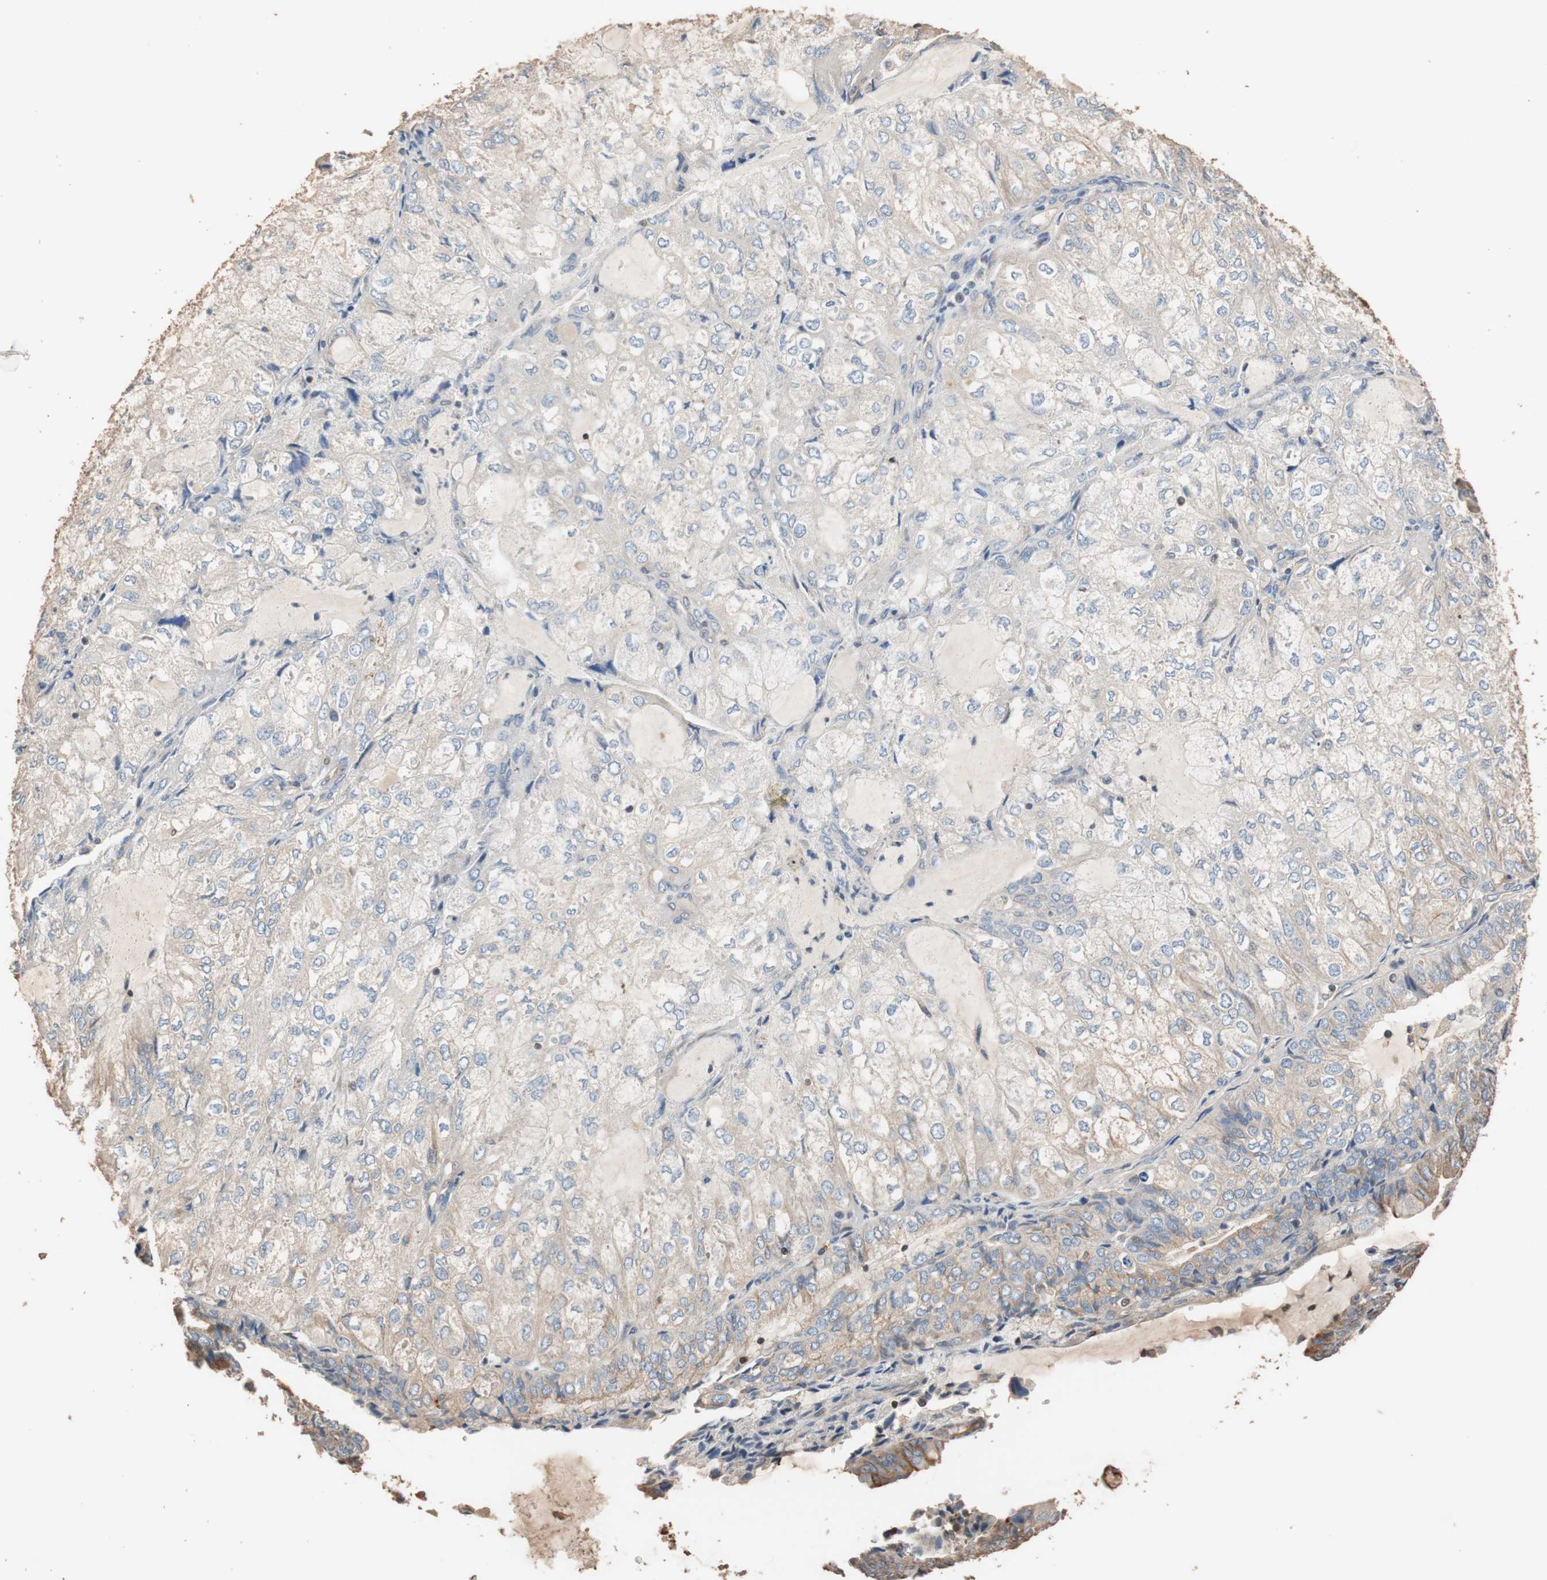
{"staining": {"intensity": "weak", "quantity": "<25%", "location": "cytoplasmic/membranous"}, "tissue": "endometrial cancer", "cell_type": "Tumor cells", "image_type": "cancer", "snomed": [{"axis": "morphology", "description": "Adenocarcinoma, NOS"}, {"axis": "topography", "description": "Endometrium"}], "caption": "The histopathology image displays no significant staining in tumor cells of adenocarcinoma (endometrial).", "gene": "TUBB", "patient": {"sex": "female", "age": 81}}